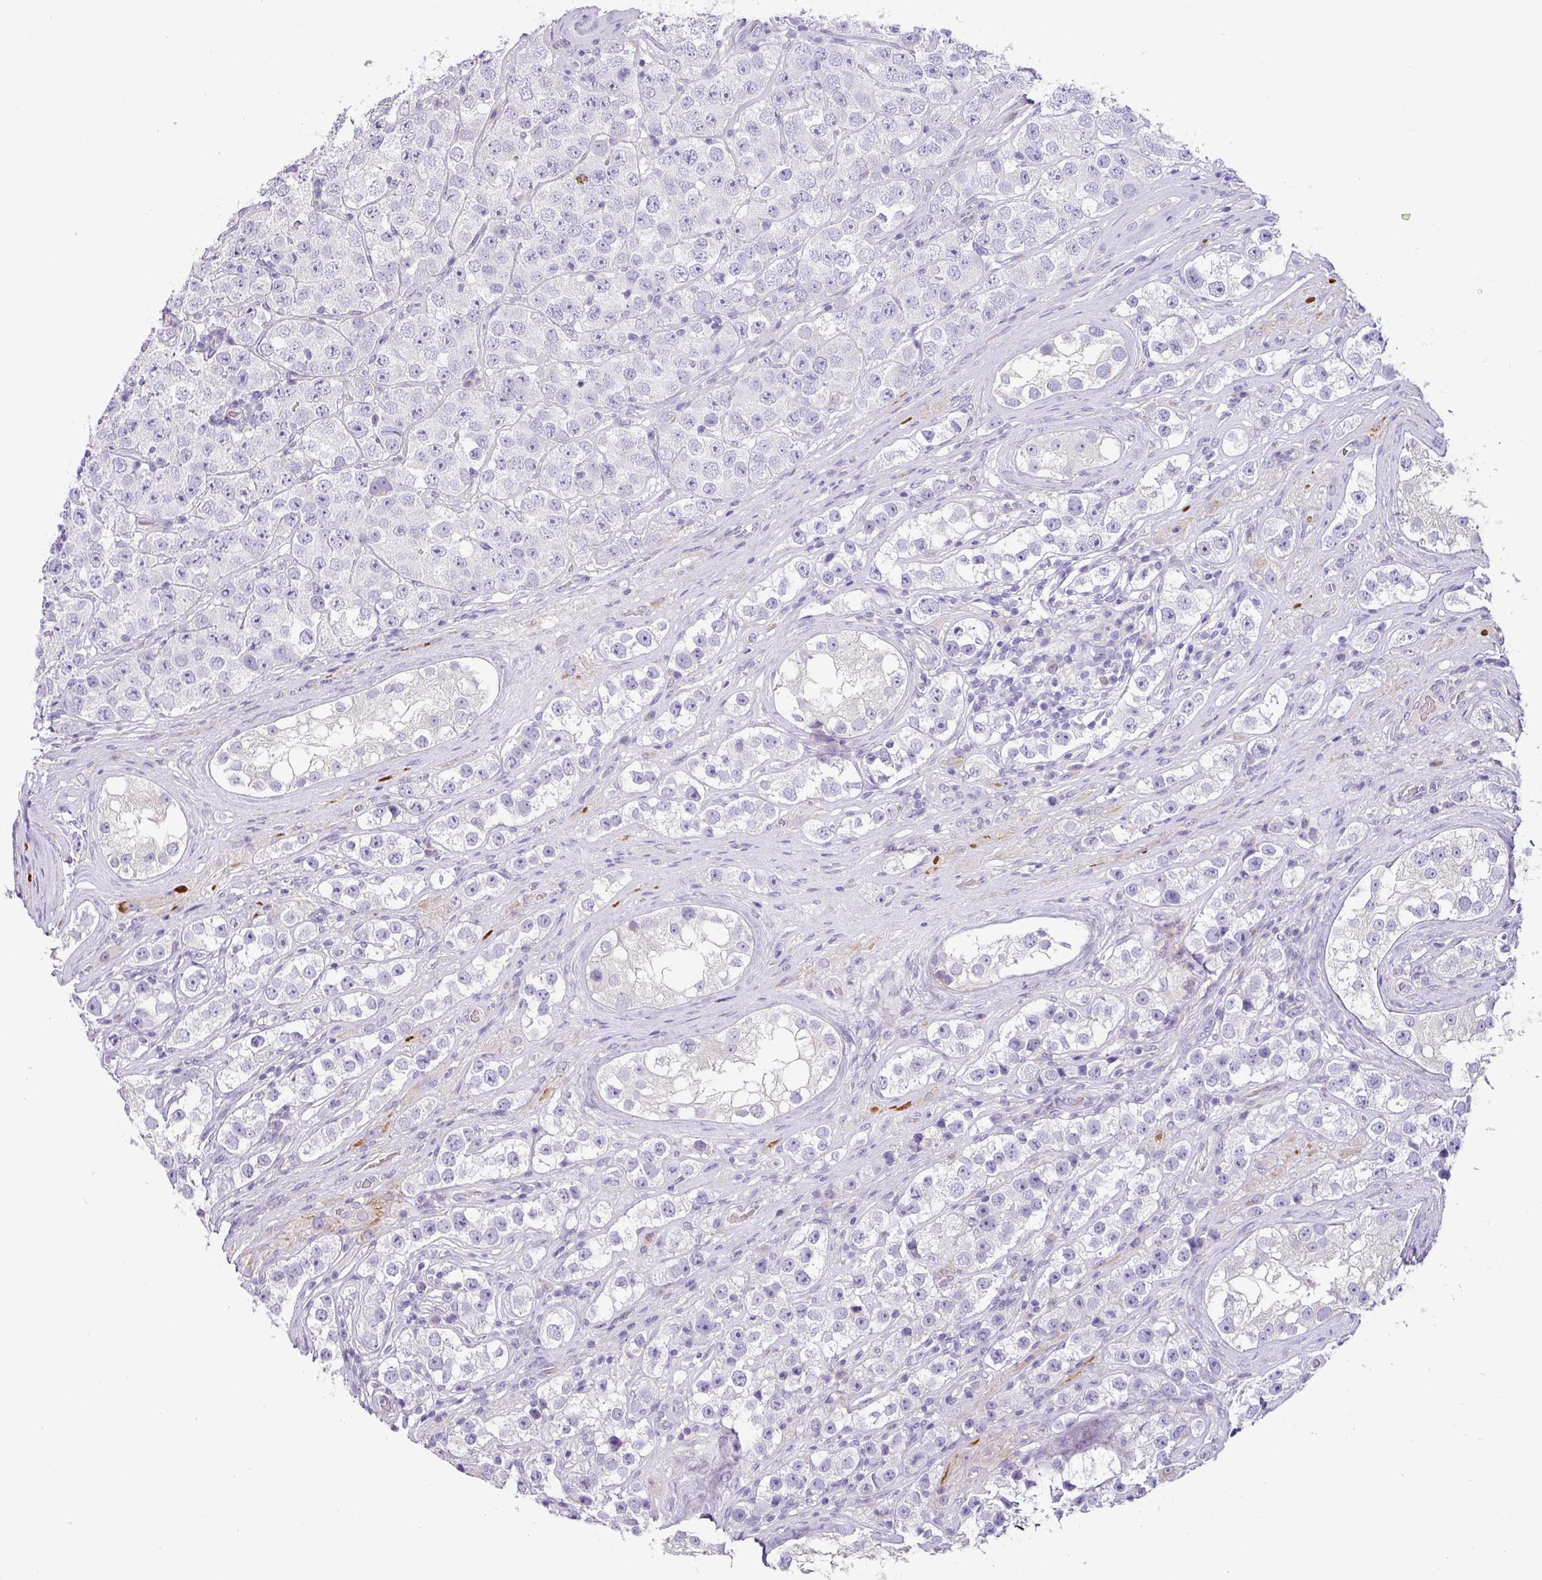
{"staining": {"intensity": "negative", "quantity": "none", "location": "none"}, "tissue": "testis cancer", "cell_type": "Tumor cells", "image_type": "cancer", "snomed": [{"axis": "morphology", "description": "Seminoma, NOS"}, {"axis": "topography", "description": "Testis"}], "caption": "Tumor cells show no significant positivity in seminoma (testis). (Stains: DAB IHC with hematoxylin counter stain, Microscopy: brightfield microscopy at high magnification).", "gene": "RGS16", "patient": {"sex": "male", "age": 28}}